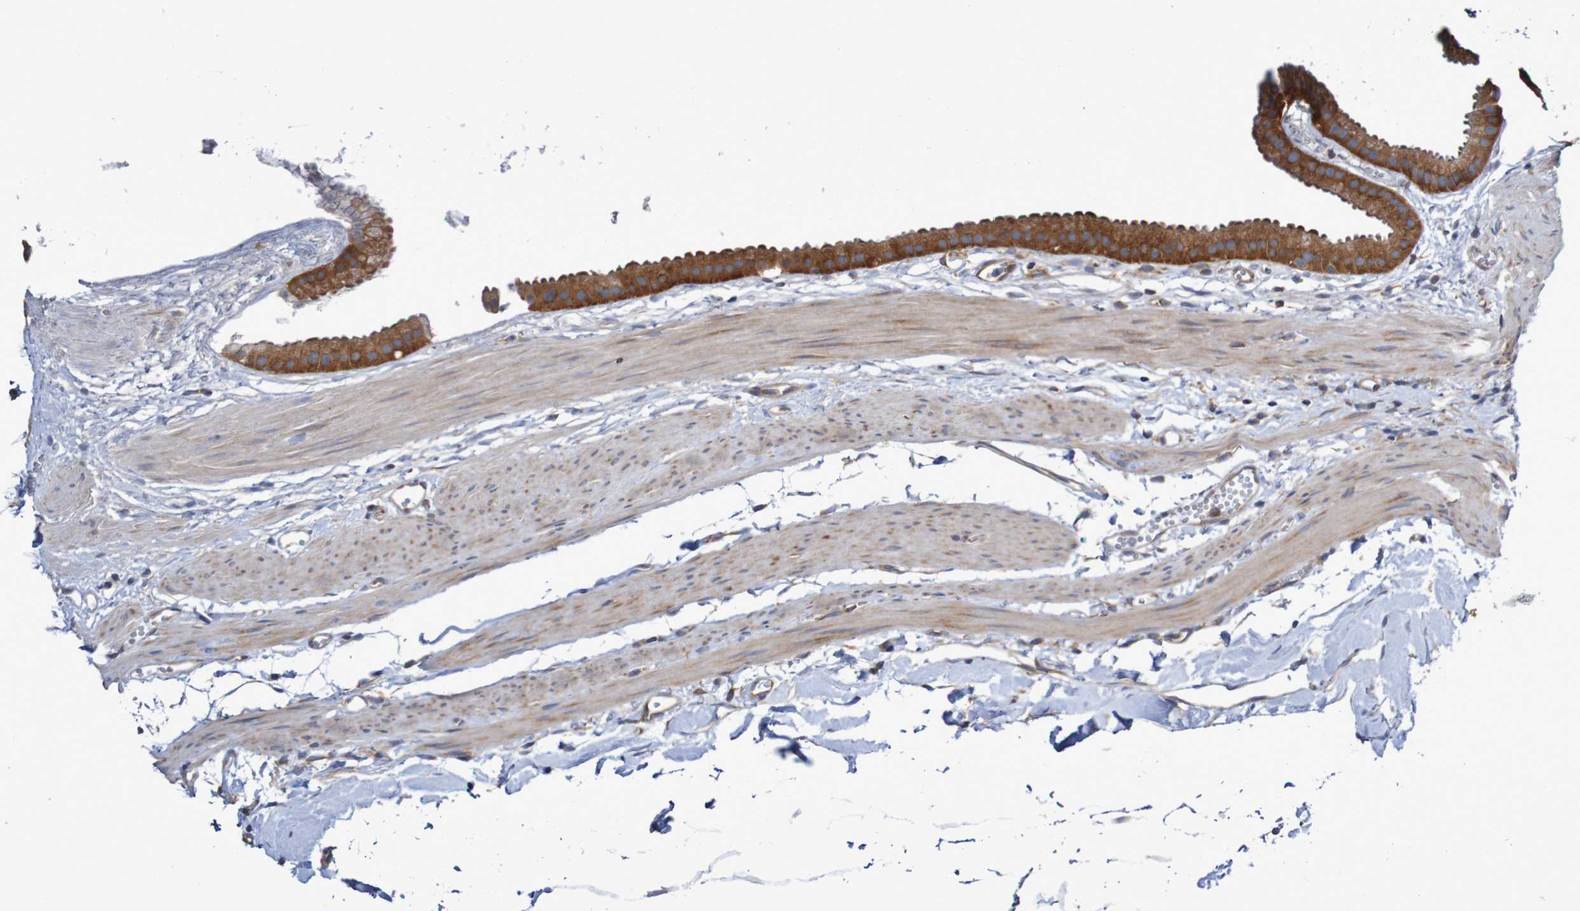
{"staining": {"intensity": "strong", "quantity": ">75%", "location": "cytoplasmic/membranous"}, "tissue": "gallbladder", "cell_type": "Glandular cells", "image_type": "normal", "snomed": [{"axis": "morphology", "description": "Normal tissue, NOS"}, {"axis": "topography", "description": "Gallbladder"}], "caption": "Immunohistochemical staining of unremarkable gallbladder exhibits high levels of strong cytoplasmic/membranous expression in approximately >75% of glandular cells. (DAB (3,3'-diaminobenzidine) = brown stain, brightfield microscopy at high magnification).", "gene": "LRRC47", "patient": {"sex": "female", "age": 64}}